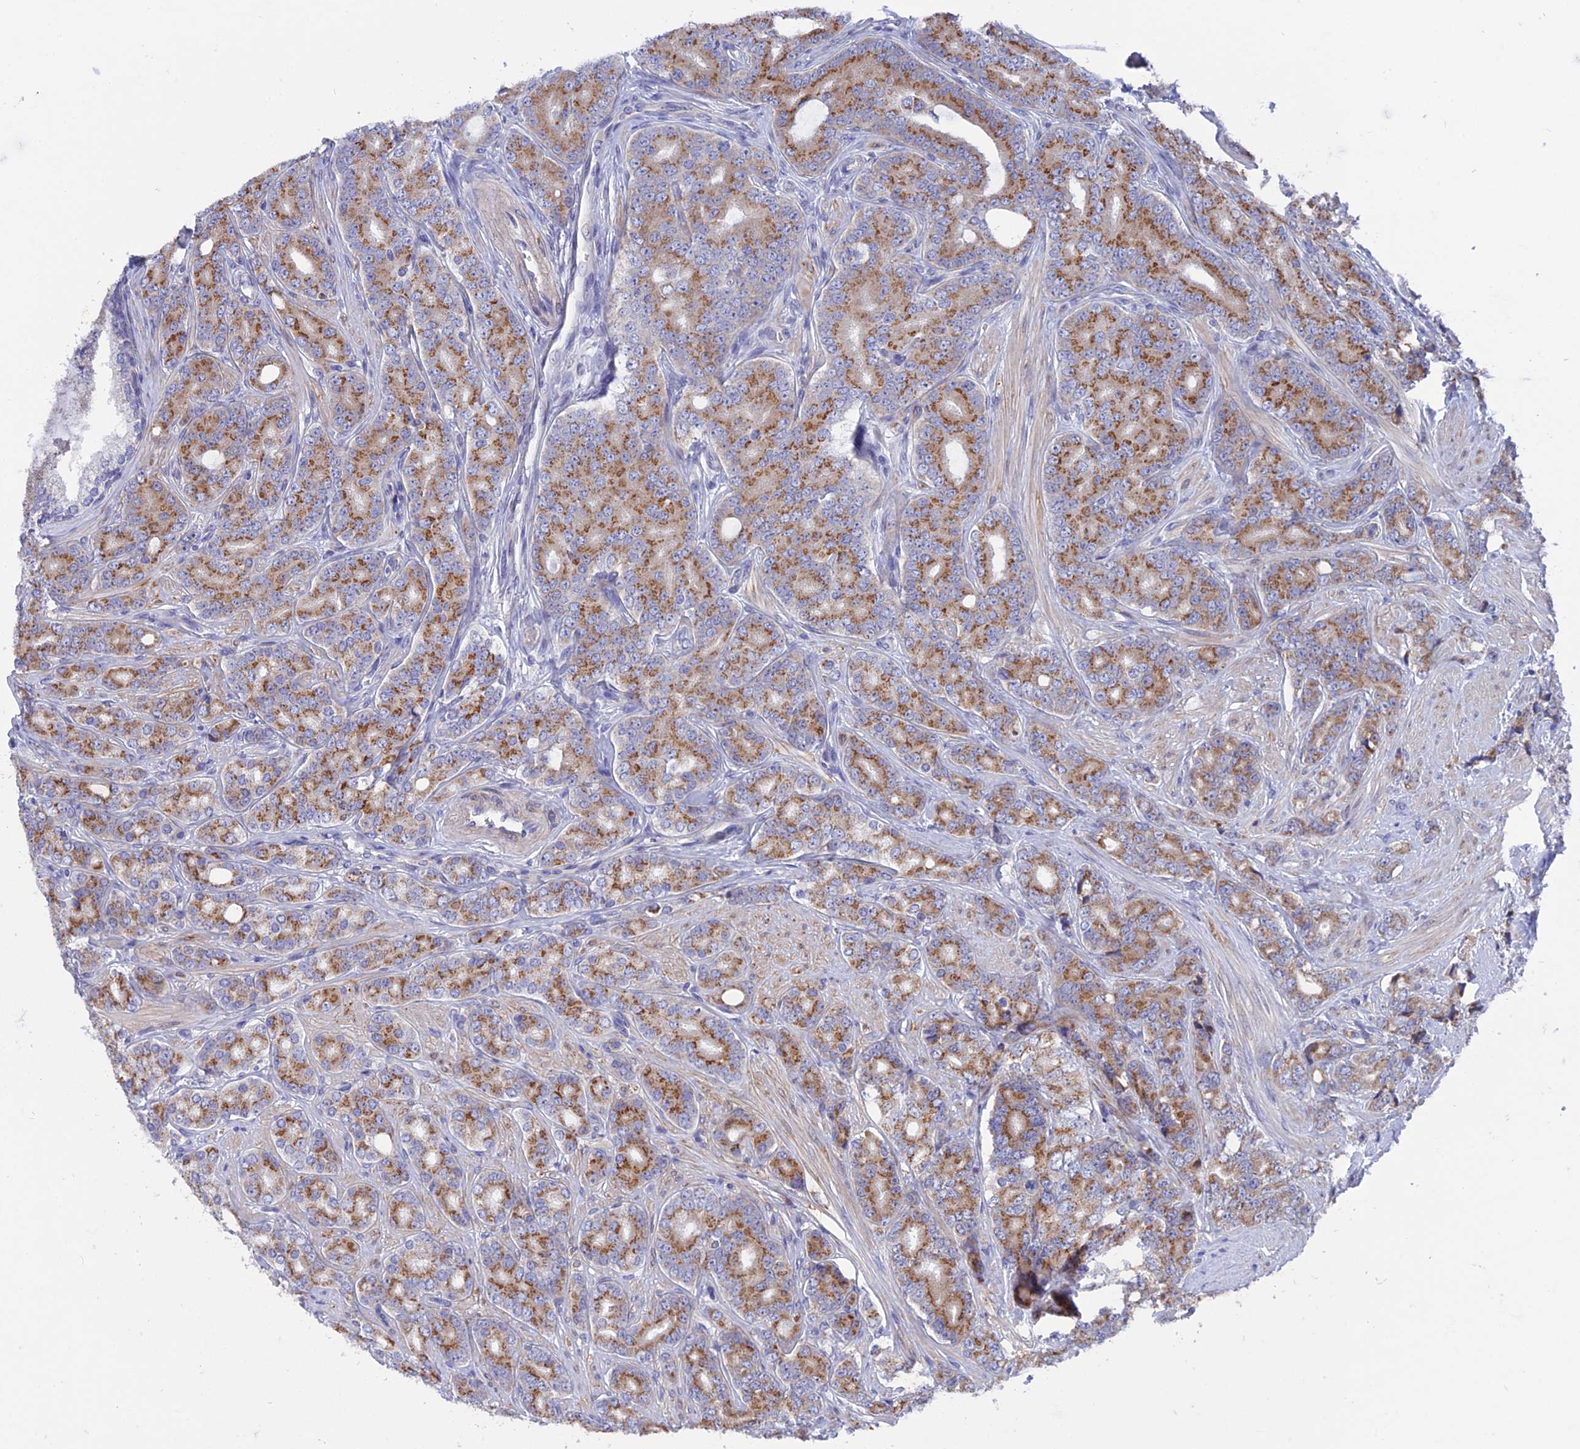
{"staining": {"intensity": "moderate", "quantity": ">75%", "location": "cytoplasmic/membranous"}, "tissue": "prostate cancer", "cell_type": "Tumor cells", "image_type": "cancer", "snomed": [{"axis": "morphology", "description": "Adenocarcinoma, High grade"}, {"axis": "topography", "description": "Prostate"}], "caption": "Protein staining shows moderate cytoplasmic/membranous expression in approximately >75% of tumor cells in prostate high-grade adenocarcinoma.", "gene": "AK4", "patient": {"sex": "male", "age": 62}}